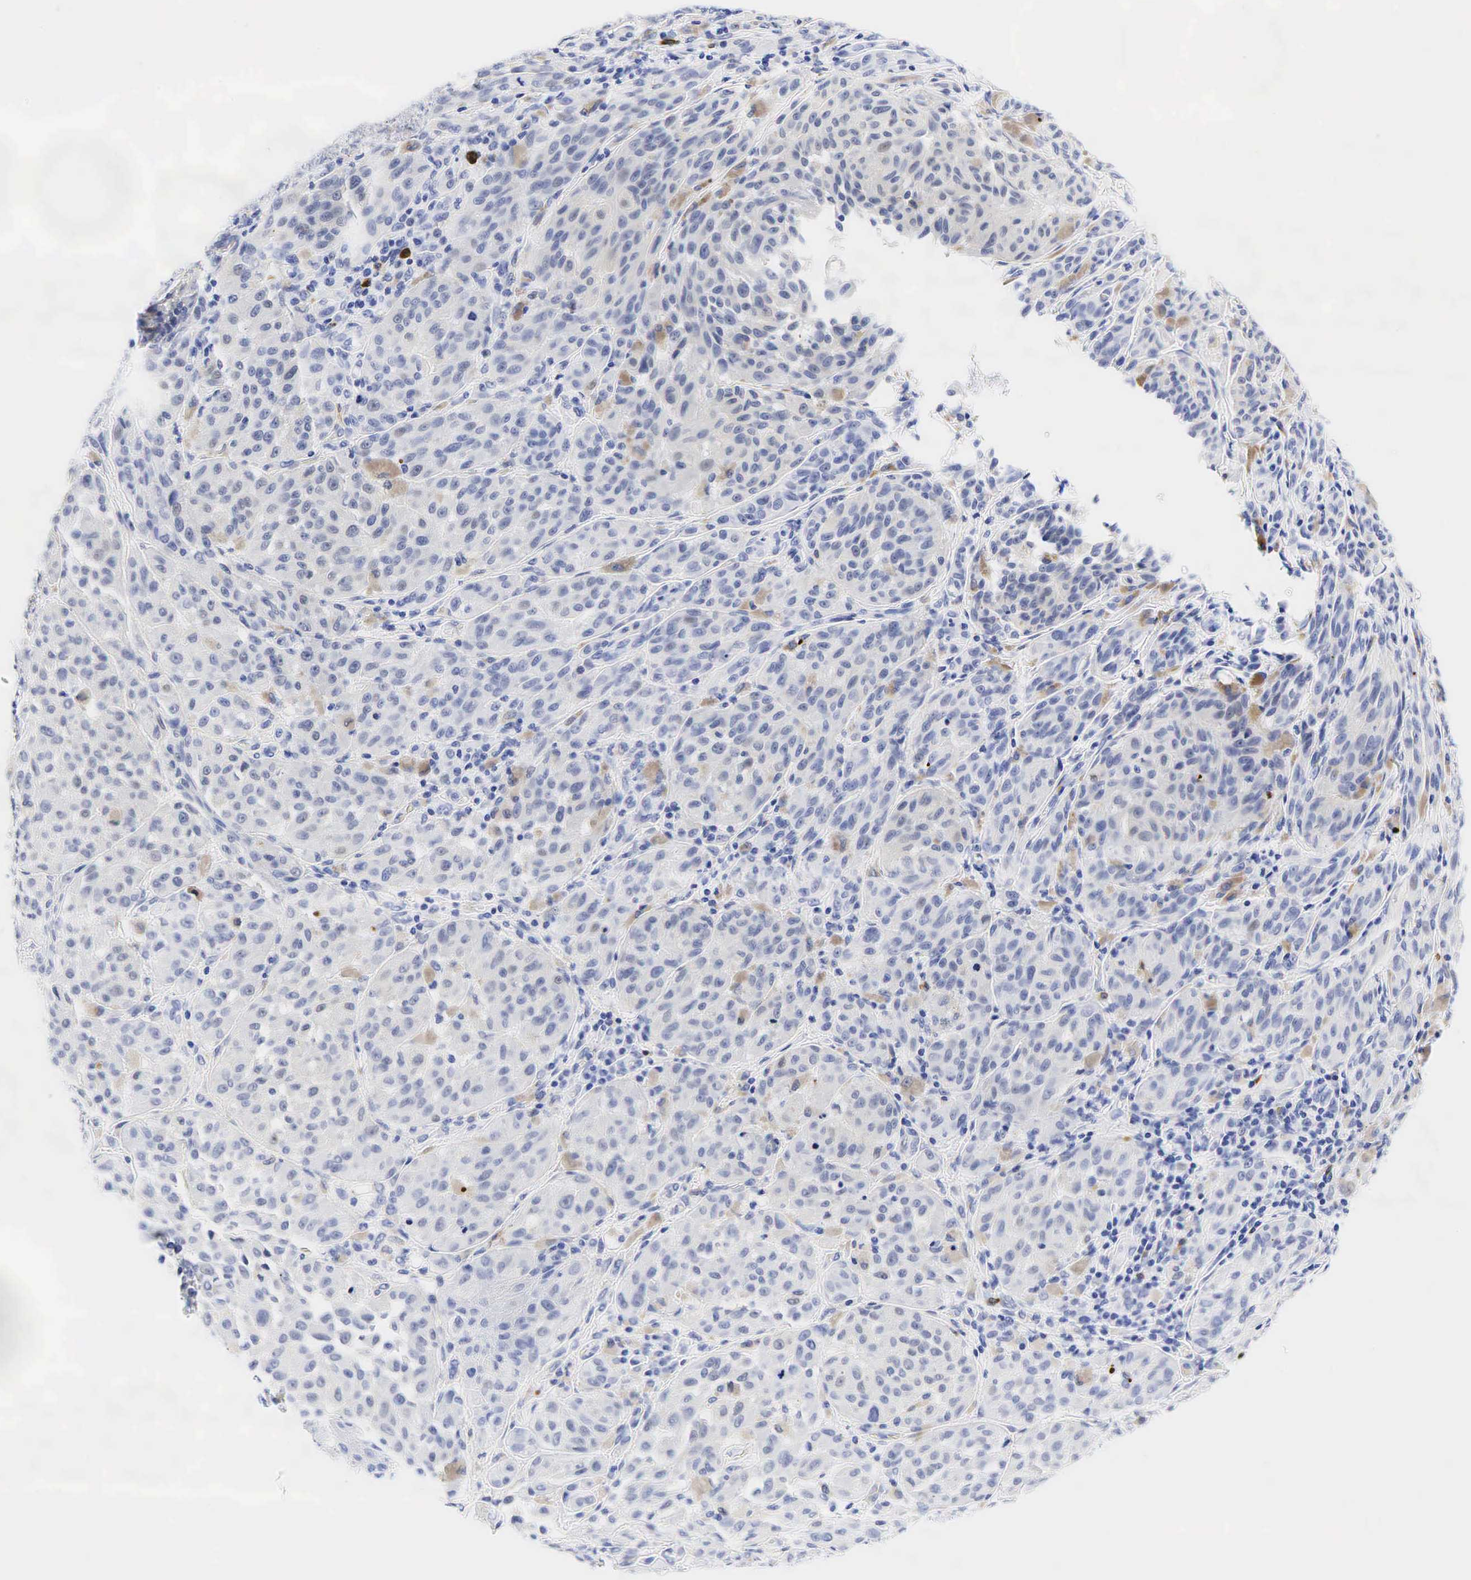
{"staining": {"intensity": "negative", "quantity": "none", "location": "none"}, "tissue": "melanoma", "cell_type": "Tumor cells", "image_type": "cancer", "snomed": [{"axis": "morphology", "description": "Malignant melanoma, NOS"}, {"axis": "topography", "description": "Skin"}], "caption": "Malignant melanoma was stained to show a protein in brown. There is no significant staining in tumor cells.", "gene": "CD79A", "patient": {"sex": "male", "age": 44}}